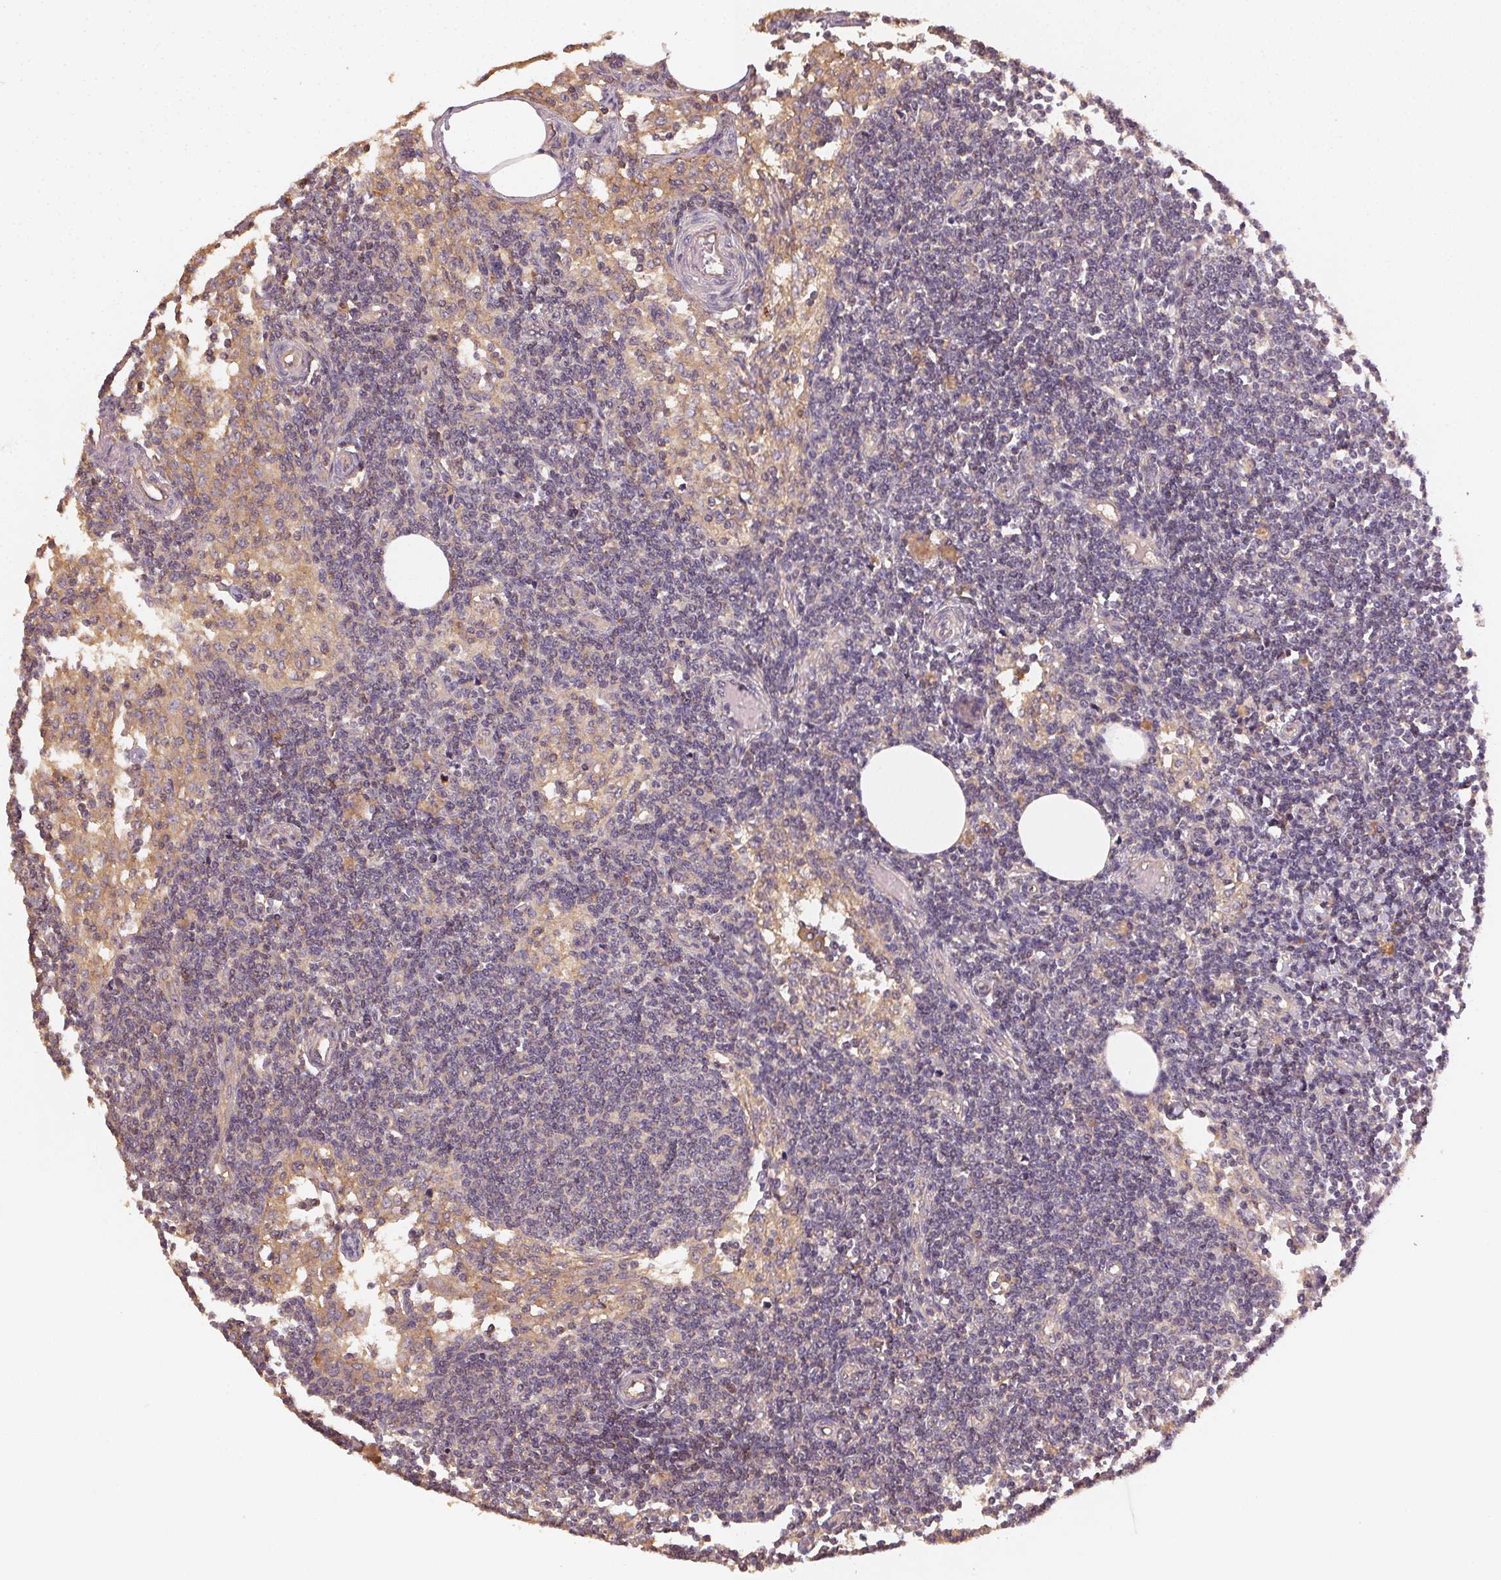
{"staining": {"intensity": "weak", "quantity": "25%-75%", "location": "cytoplasmic/membranous"}, "tissue": "lymph node", "cell_type": "Germinal center cells", "image_type": "normal", "snomed": [{"axis": "morphology", "description": "Normal tissue, NOS"}, {"axis": "topography", "description": "Lymph node"}], "caption": "DAB (3,3'-diaminobenzidine) immunohistochemical staining of normal human lymph node reveals weak cytoplasmic/membranous protein staining in approximately 25%-75% of germinal center cells.", "gene": "RALA", "patient": {"sex": "female", "age": 69}}